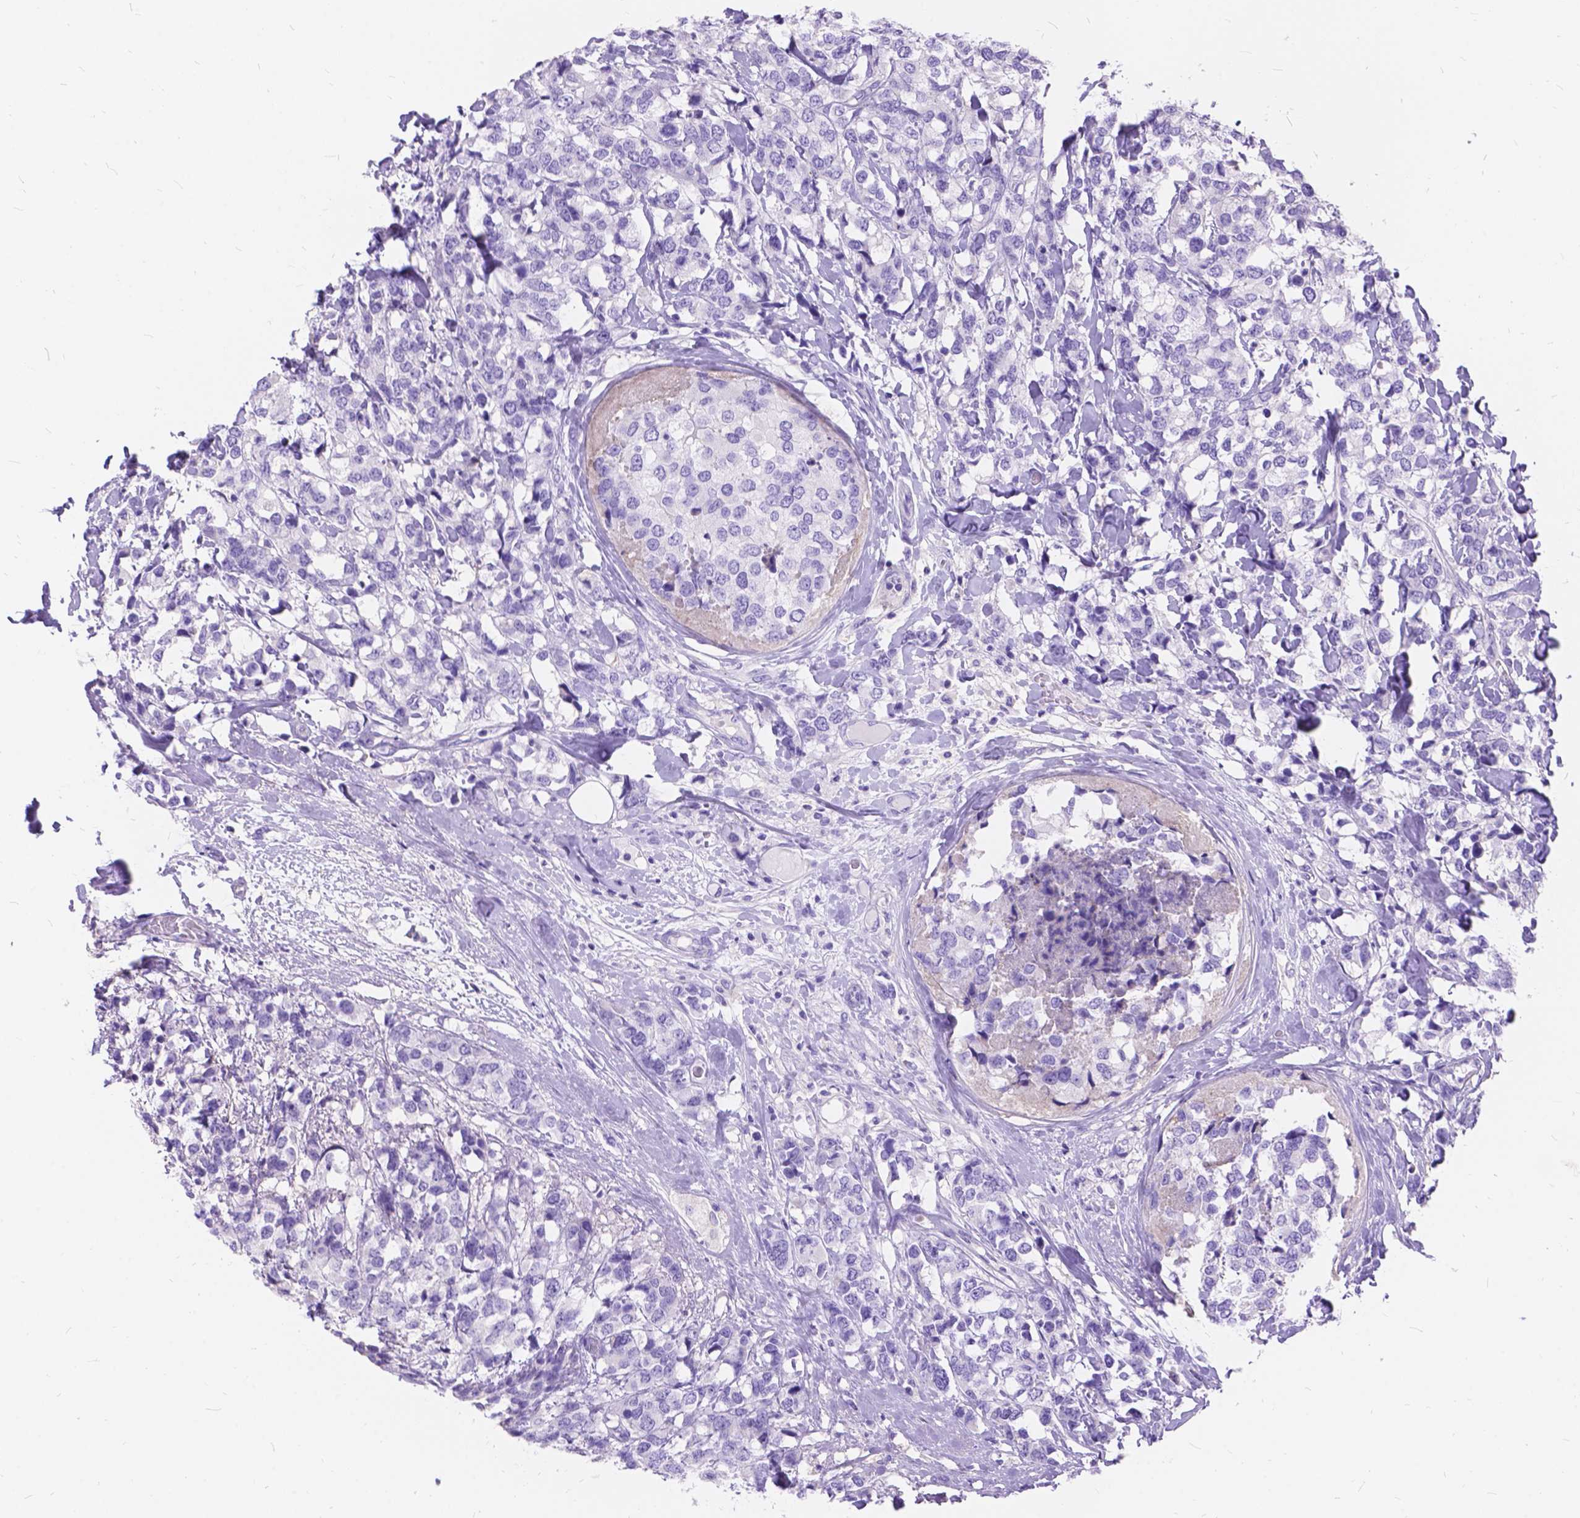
{"staining": {"intensity": "negative", "quantity": "none", "location": "none"}, "tissue": "breast cancer", "cell_type": "Tumor cells", "image_type": "cancer", "snomed": [{"axis": "morphology", "description": "Lobular carcinoma"}, {"axis": "topography", "description": "Breast"}], "caption": "DAB immunohistochemical staining of lobular carcinoma (breast) shows no significant staining in tumor cells. Brightfield microscopy of immunohistochemistry (IHC) stained with DAB (3,3'-diaminobenzidine) (brown) and hematoxylin (blue), captured at high magnification.", "gene": "FOXL2", "patient": {"sex": "female", "age": 59}}